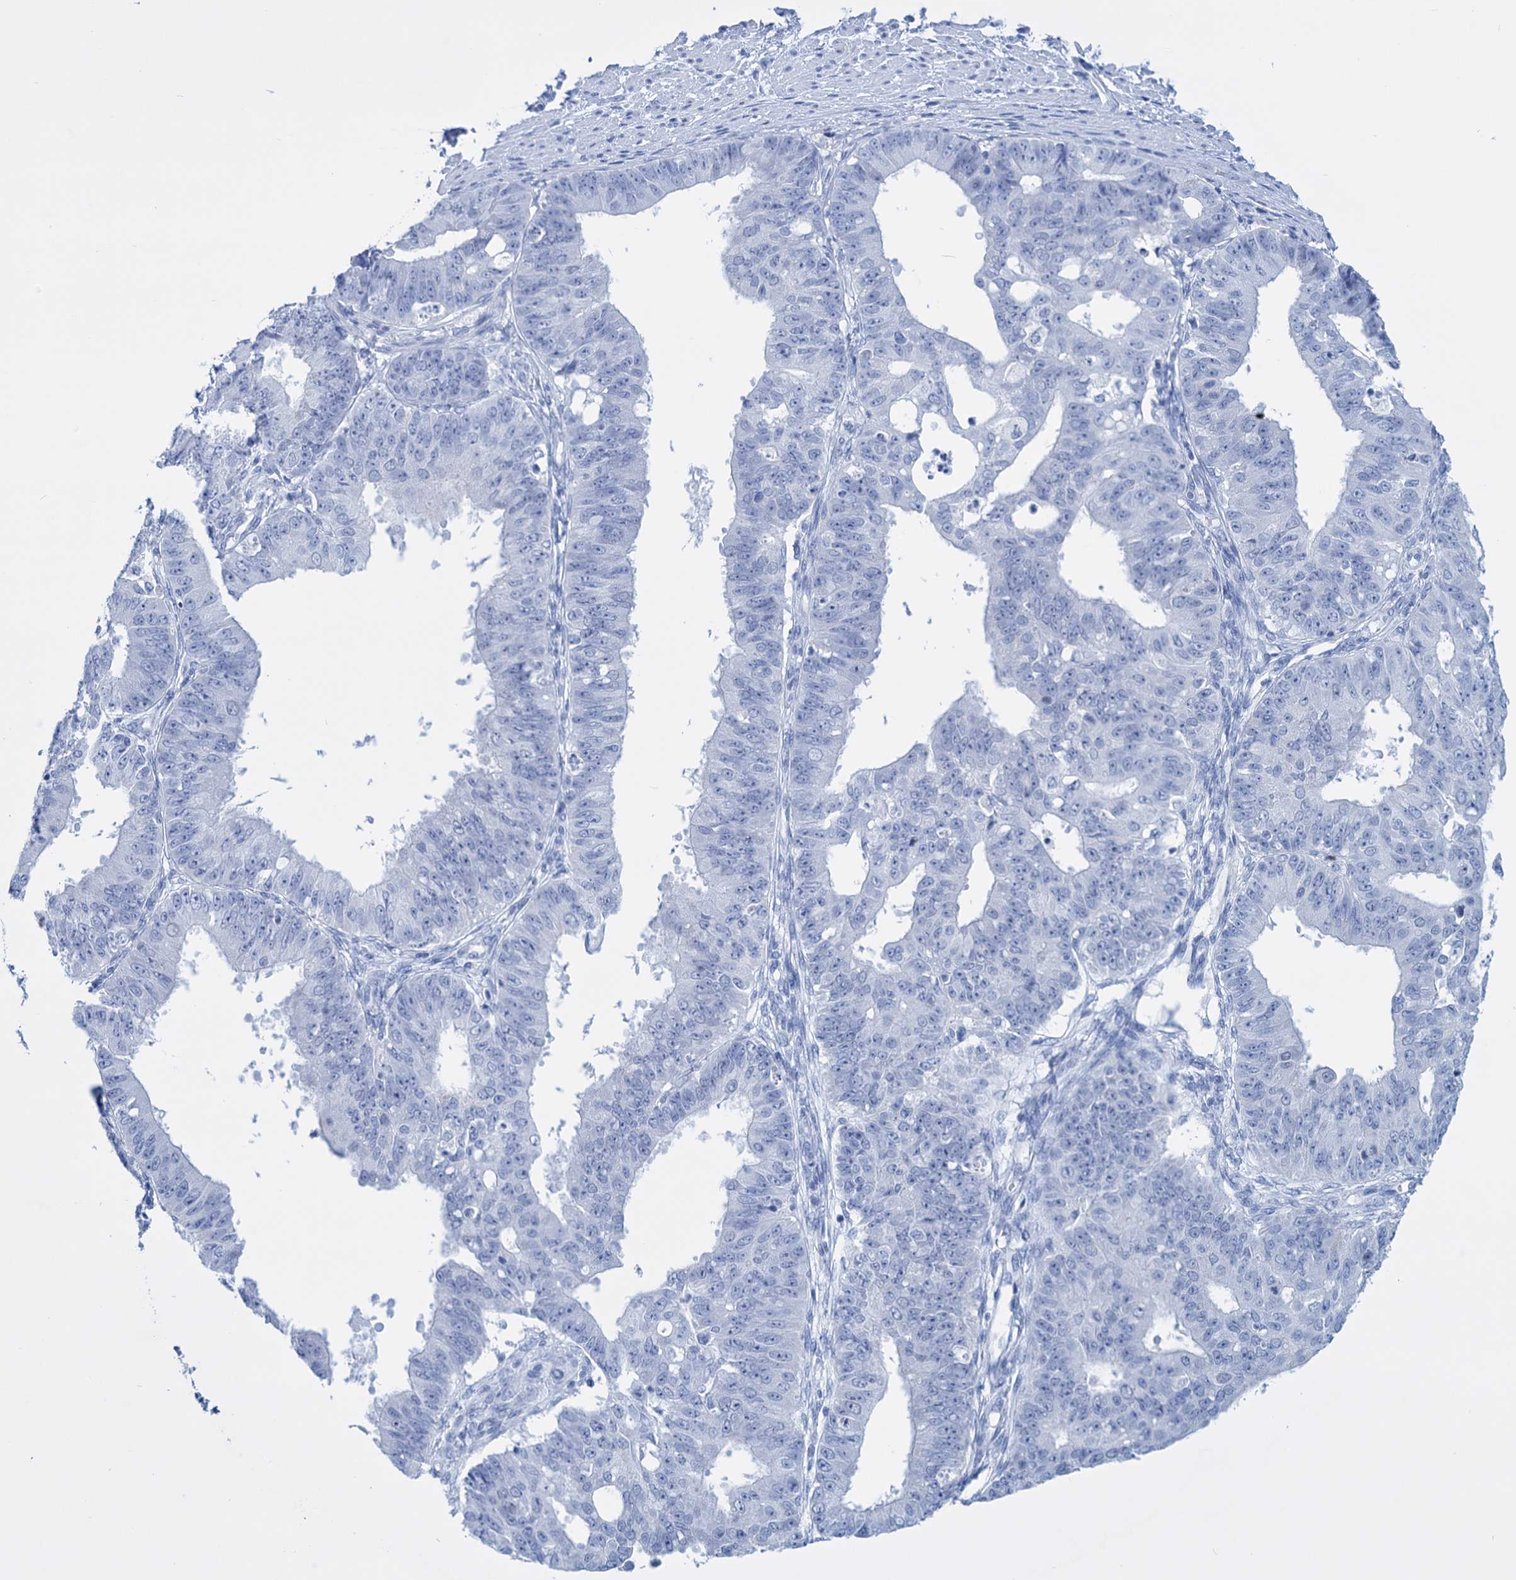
{"staining": {"intensity": "negative", "quantity": "none", "location": "none"}, "tissue": "ovarian cancer", "cell_type": "Tumor cells", "image_type": "cancer", "snomed": [{"axis": "morphology", "description": "Carcinoma, endometroid"}, {"axis": "topography", "description": "Appendix"}, {"axis": "topography", "description": "Ovary"}], "caption": "Ovarian endometroid carcinoma was stained to show a protein in brown. There is no significant positivity in tumor cells.", "gene": "FBXW12", "patient": {"sex": "female", "age": 42}}